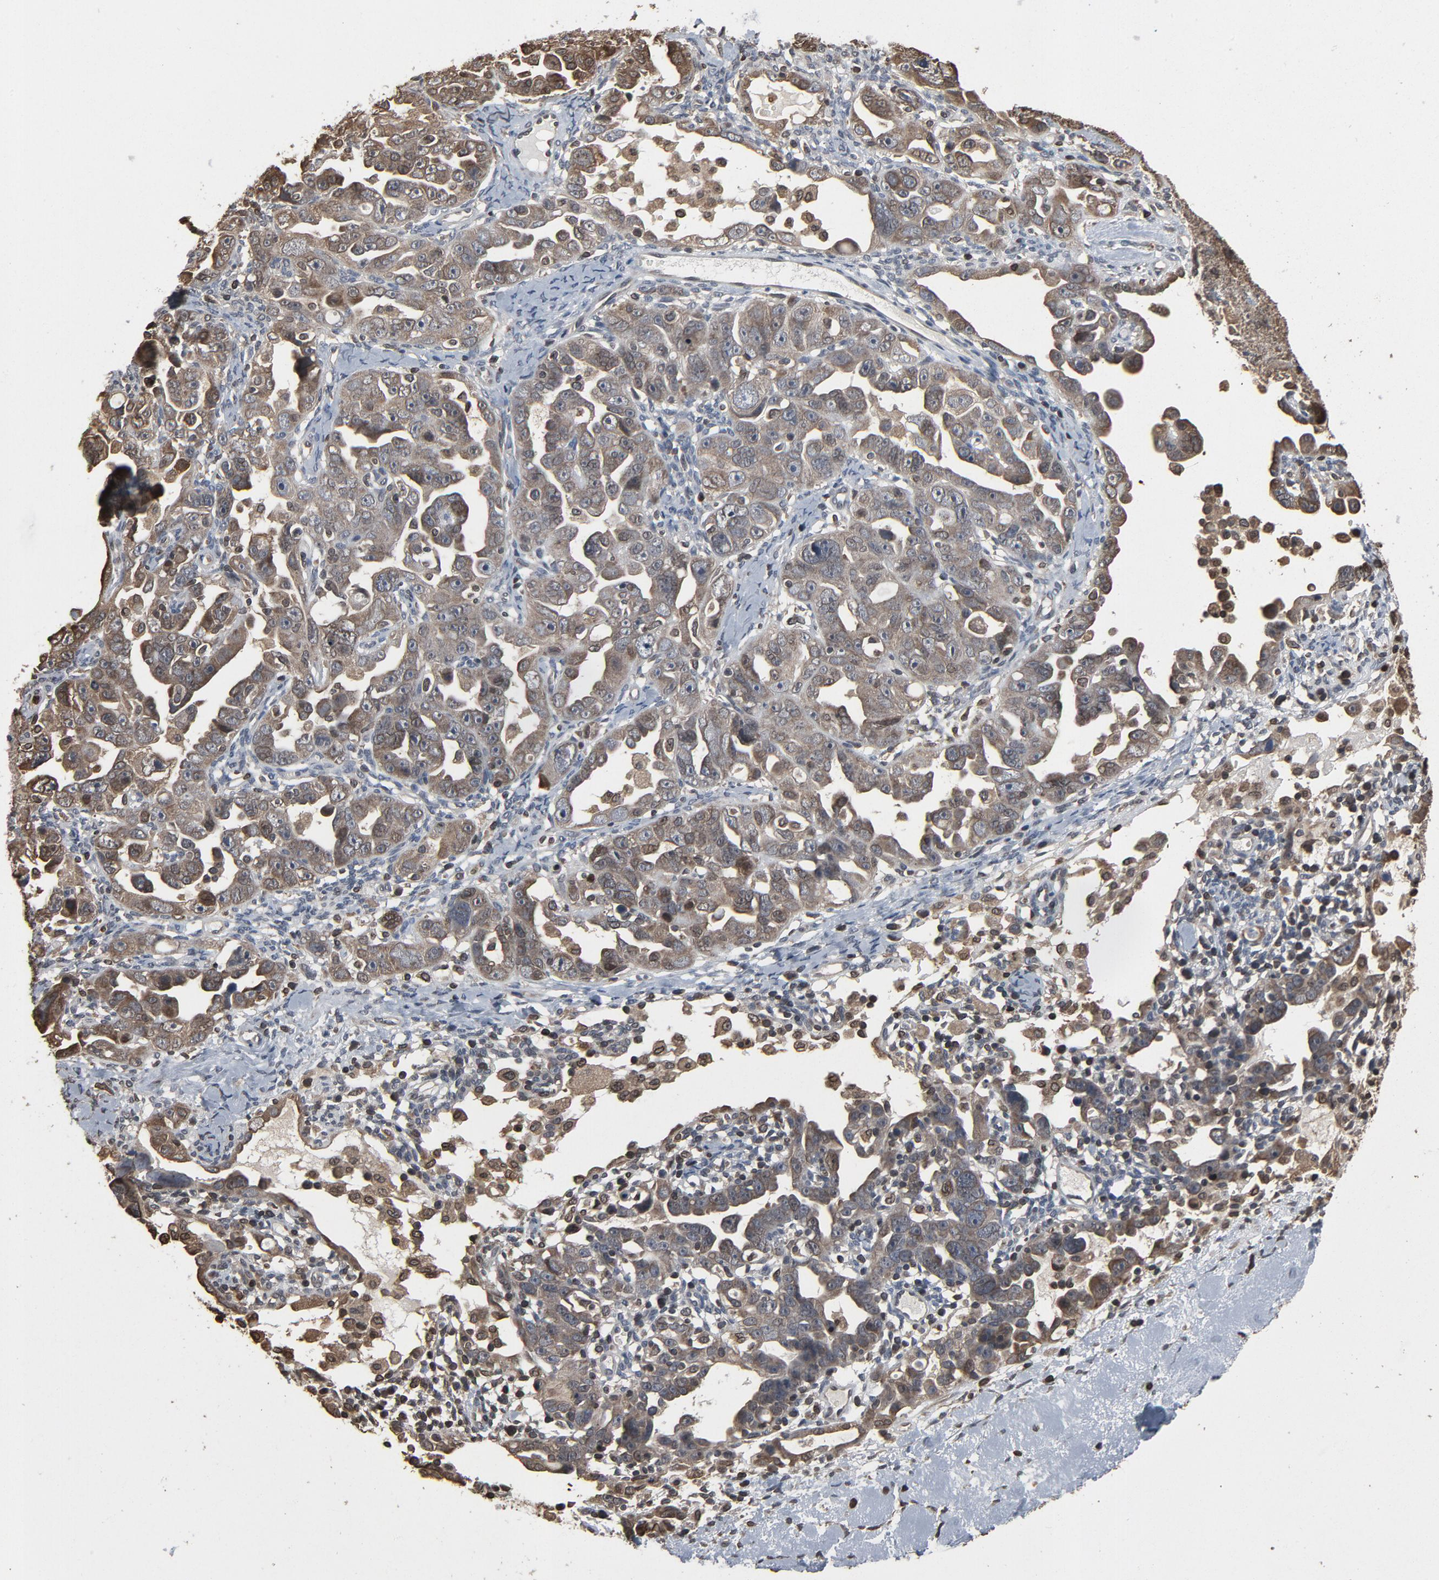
{"staining": {"intensity": "weak", "quantity": "<25%", "location": "cytoplasmic/membranous,nuclear"}, "tissue": "ovarian cancer", "cell_type": "Tumor cells", "image_type": "cancer", "snomed": [{"axis": "morphology", "description": "Cystadenocarcinoma, serous, NOS"}, {"axis": "topography", "description": "Ovary"}], "caption": "Immunohistochemistry (IHC) histopathology image of neoplastic tissue: human serous cystadenocarcinoma (ovarian) stained with DAB displays no significant protein positivity in tumor cells. (Brightfield microscopy of DAB immunohistochemistry (IHC) at high magnification).", "gene": "UBE2D1", "patient": {"sex": "female", "age": 66}}